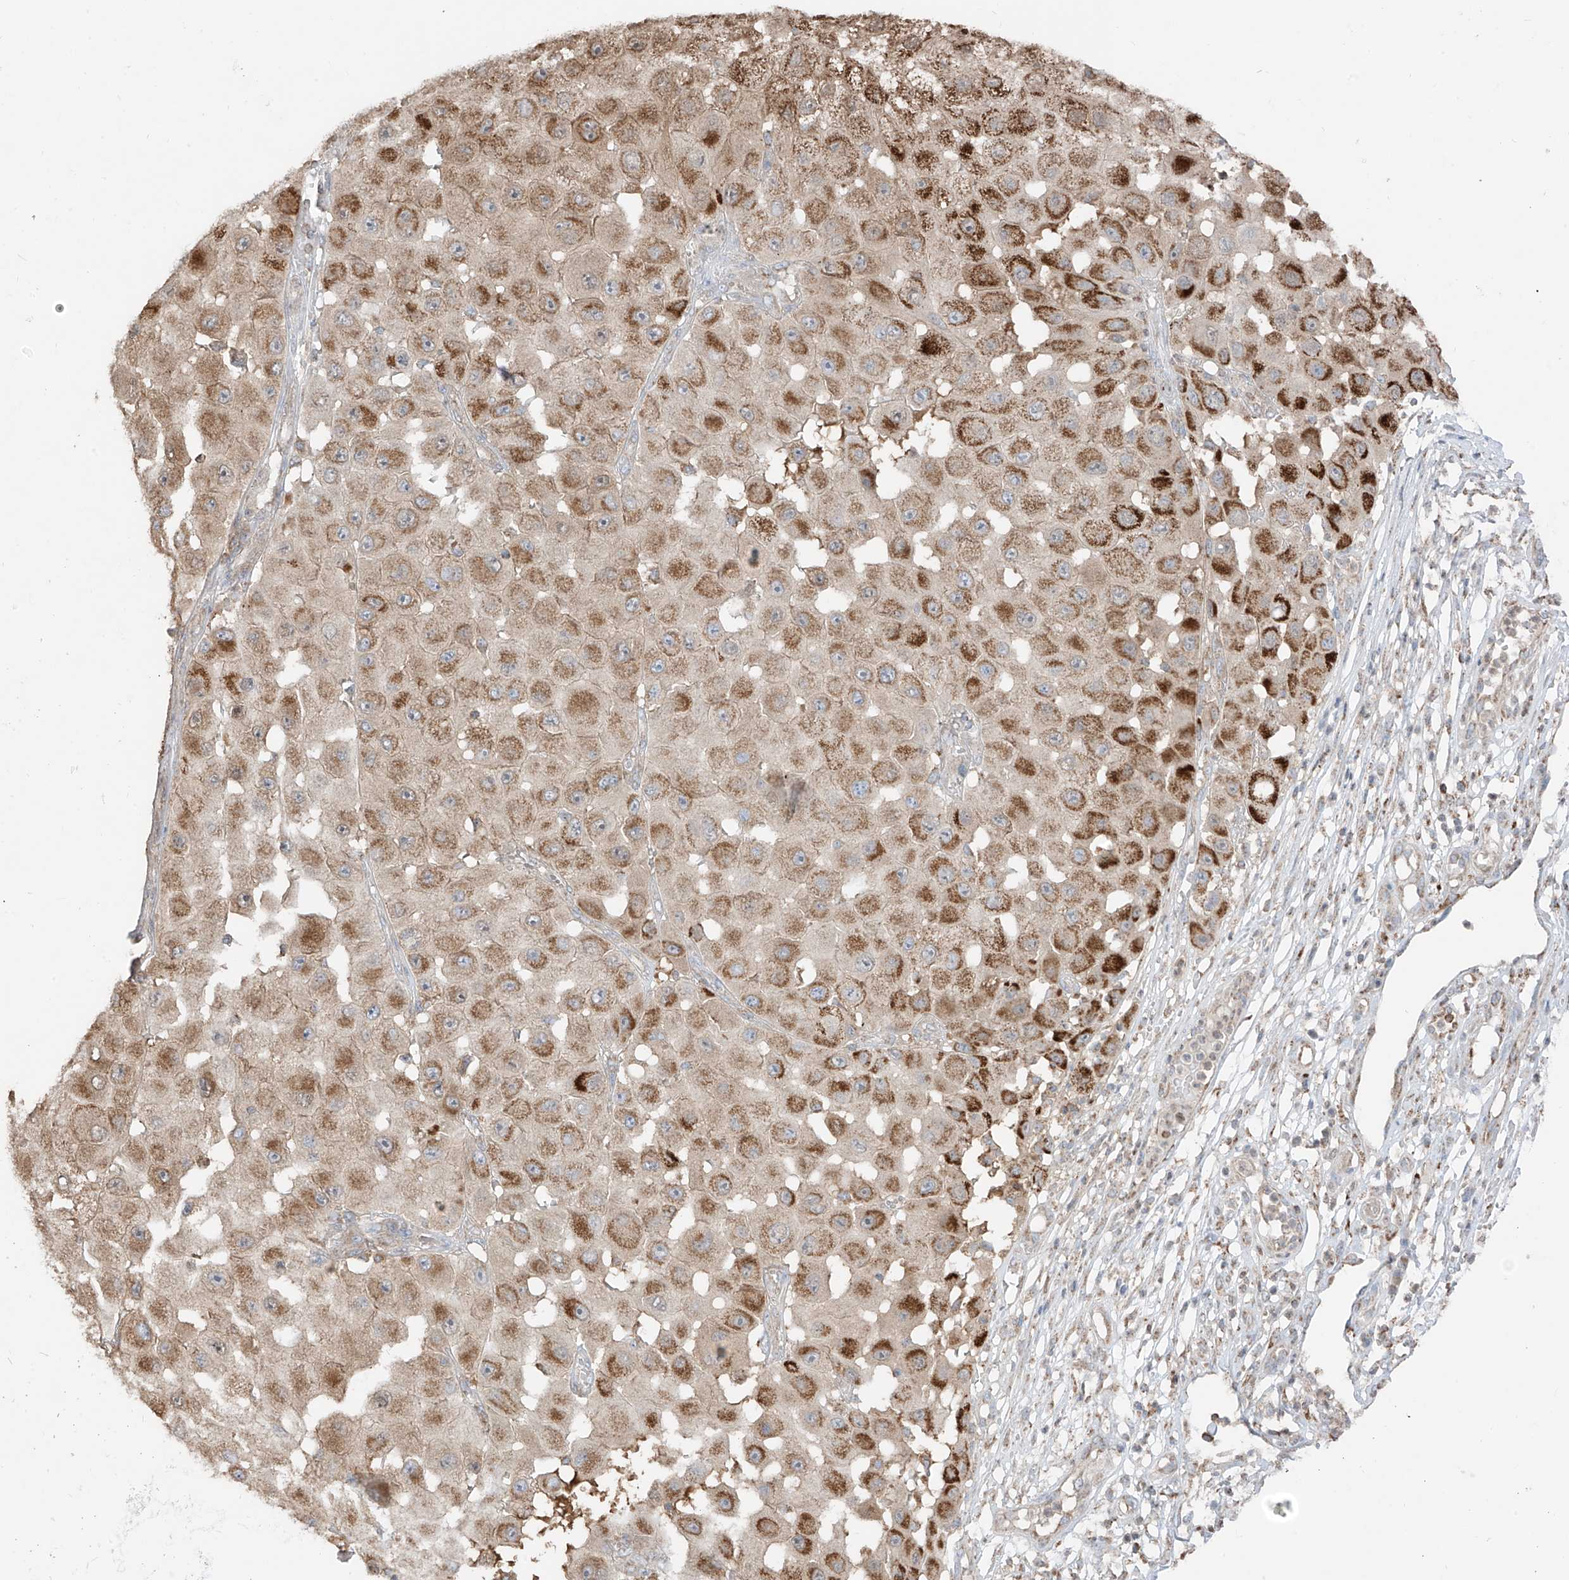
{"staining": {"intensity": "moderate", "quantity": ">75%", "location": "cytoplasmic/membranous"}, "tissue": "melanoma", "cell_type": "Tumor cells", "image_type": "cancer", "snomed": [{"axis": "morphology", "description": "Malignant melanoma, NOS"}, {"axis": "topography", "description": "Skin"}], "caption": "Immunohistochemistry (IHC) micrograph of melanoma stained for a protein (brown), which exhibits medium levels of moderate cytoplasmic/membranous staining in approximately >75% of tumor cells.", "gene": "ETHE1", "patient": {"sex": "female", "age": 81}}